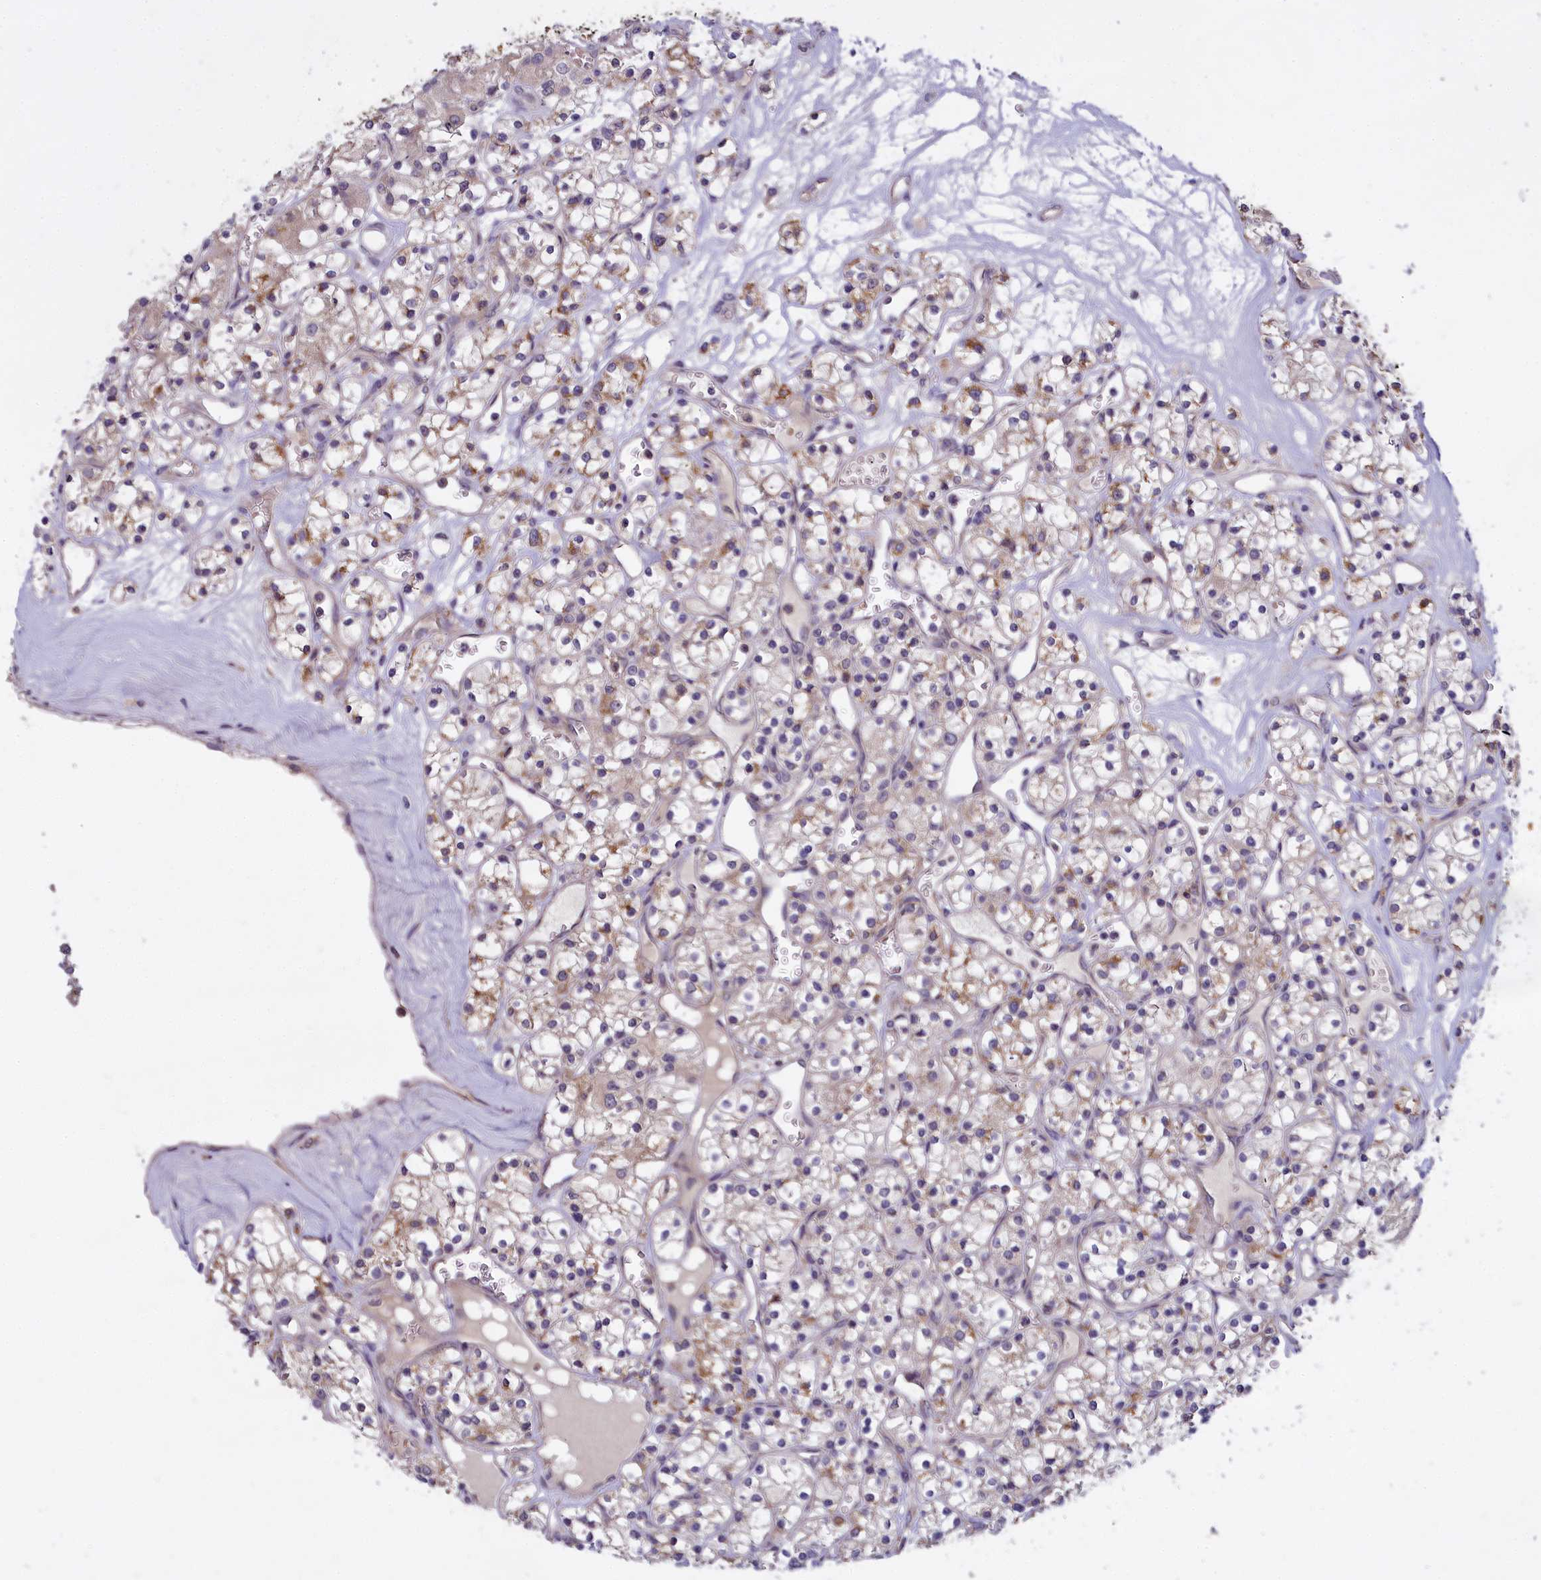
{"staining": {"intensity": "negative", "quantity": "none", "location": "none"}, "tissue": "renal cancer", "cell_type": "Tumor cells", "image_type": "cancer", "snomed": [{"axis": "morphology", "description": "Adenocarcinoma, NOS"}, {"axis": "topography", "description": "Kidney"}], "caption": "A histopathology image of renal cancer stained for a protein shows no brown staining in tumor cells. (Stains: DAB IHC with hematoxylin counter stain, Microscopy: brightfield microscopy at high magnification).", "gene": "MEMO1", "patient": {"sex": "female", "age": 59}}